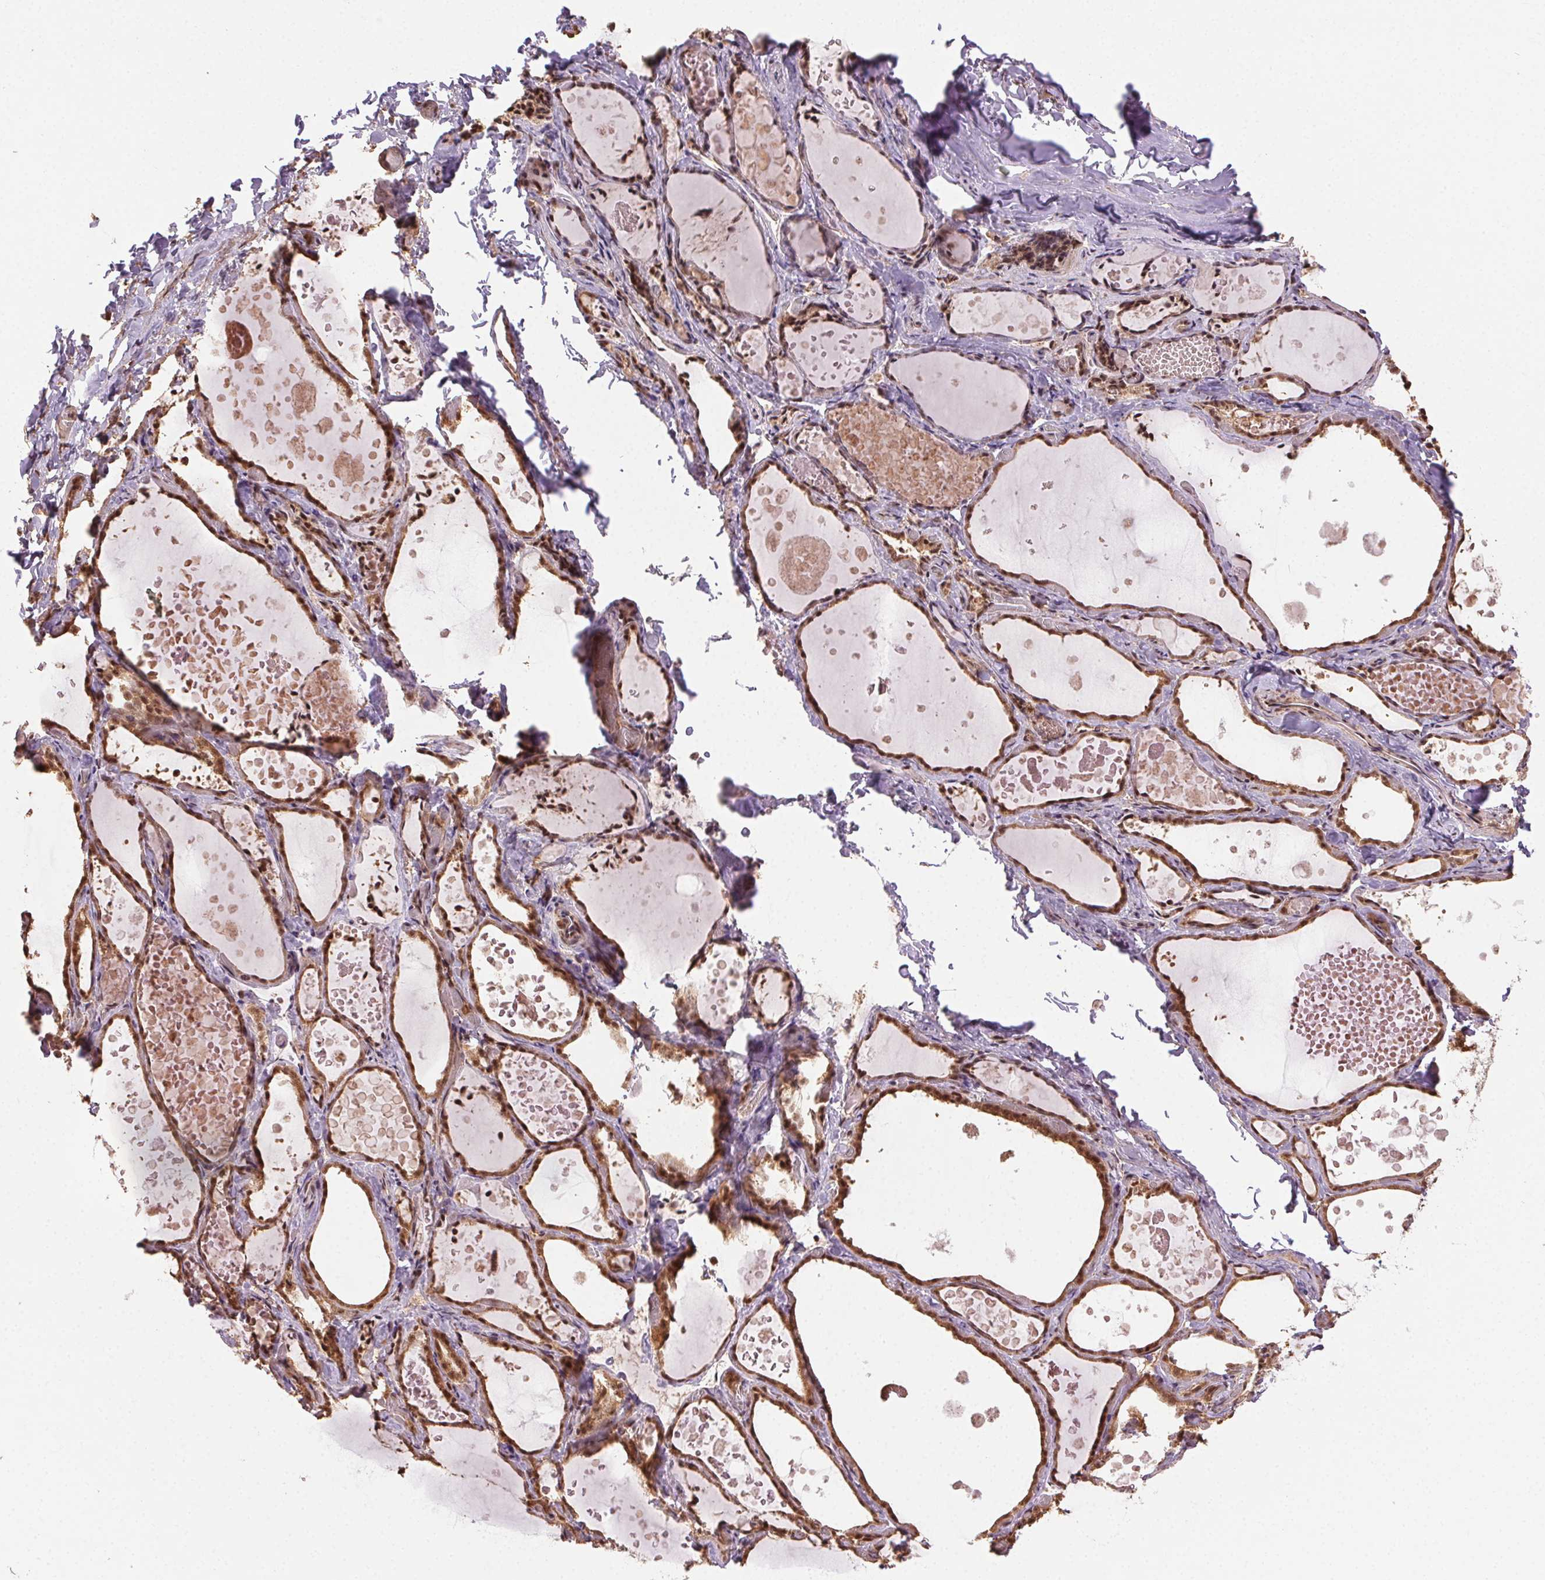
{"staining": {"intensity": "moderate", "quantity": ">75%", "location": "cytoplasmic/membranous,nuclear"}, "tissue": "thyroid gland", "cell_type": "Glandular cells", "image_type": "normal", "snomed": [{"axis": "morphology", "description": "Normal tissue, NOS"}, {"axis": "topography", "description": "Thyroid gland"}], "caption": "The histopathology image demonstrates immunohistochemical staining of benign thyroid gland. There is moderate cytoplasmic/membranous,nuclear positivity is seen in approximately >75% of glandular cells. (DAB (3,3'-diaminobenzidine) = brown stain, brightfield microscopy at high magnification).", "gene": "TREML4", "patient": {"sex": "female", "age": 56}}